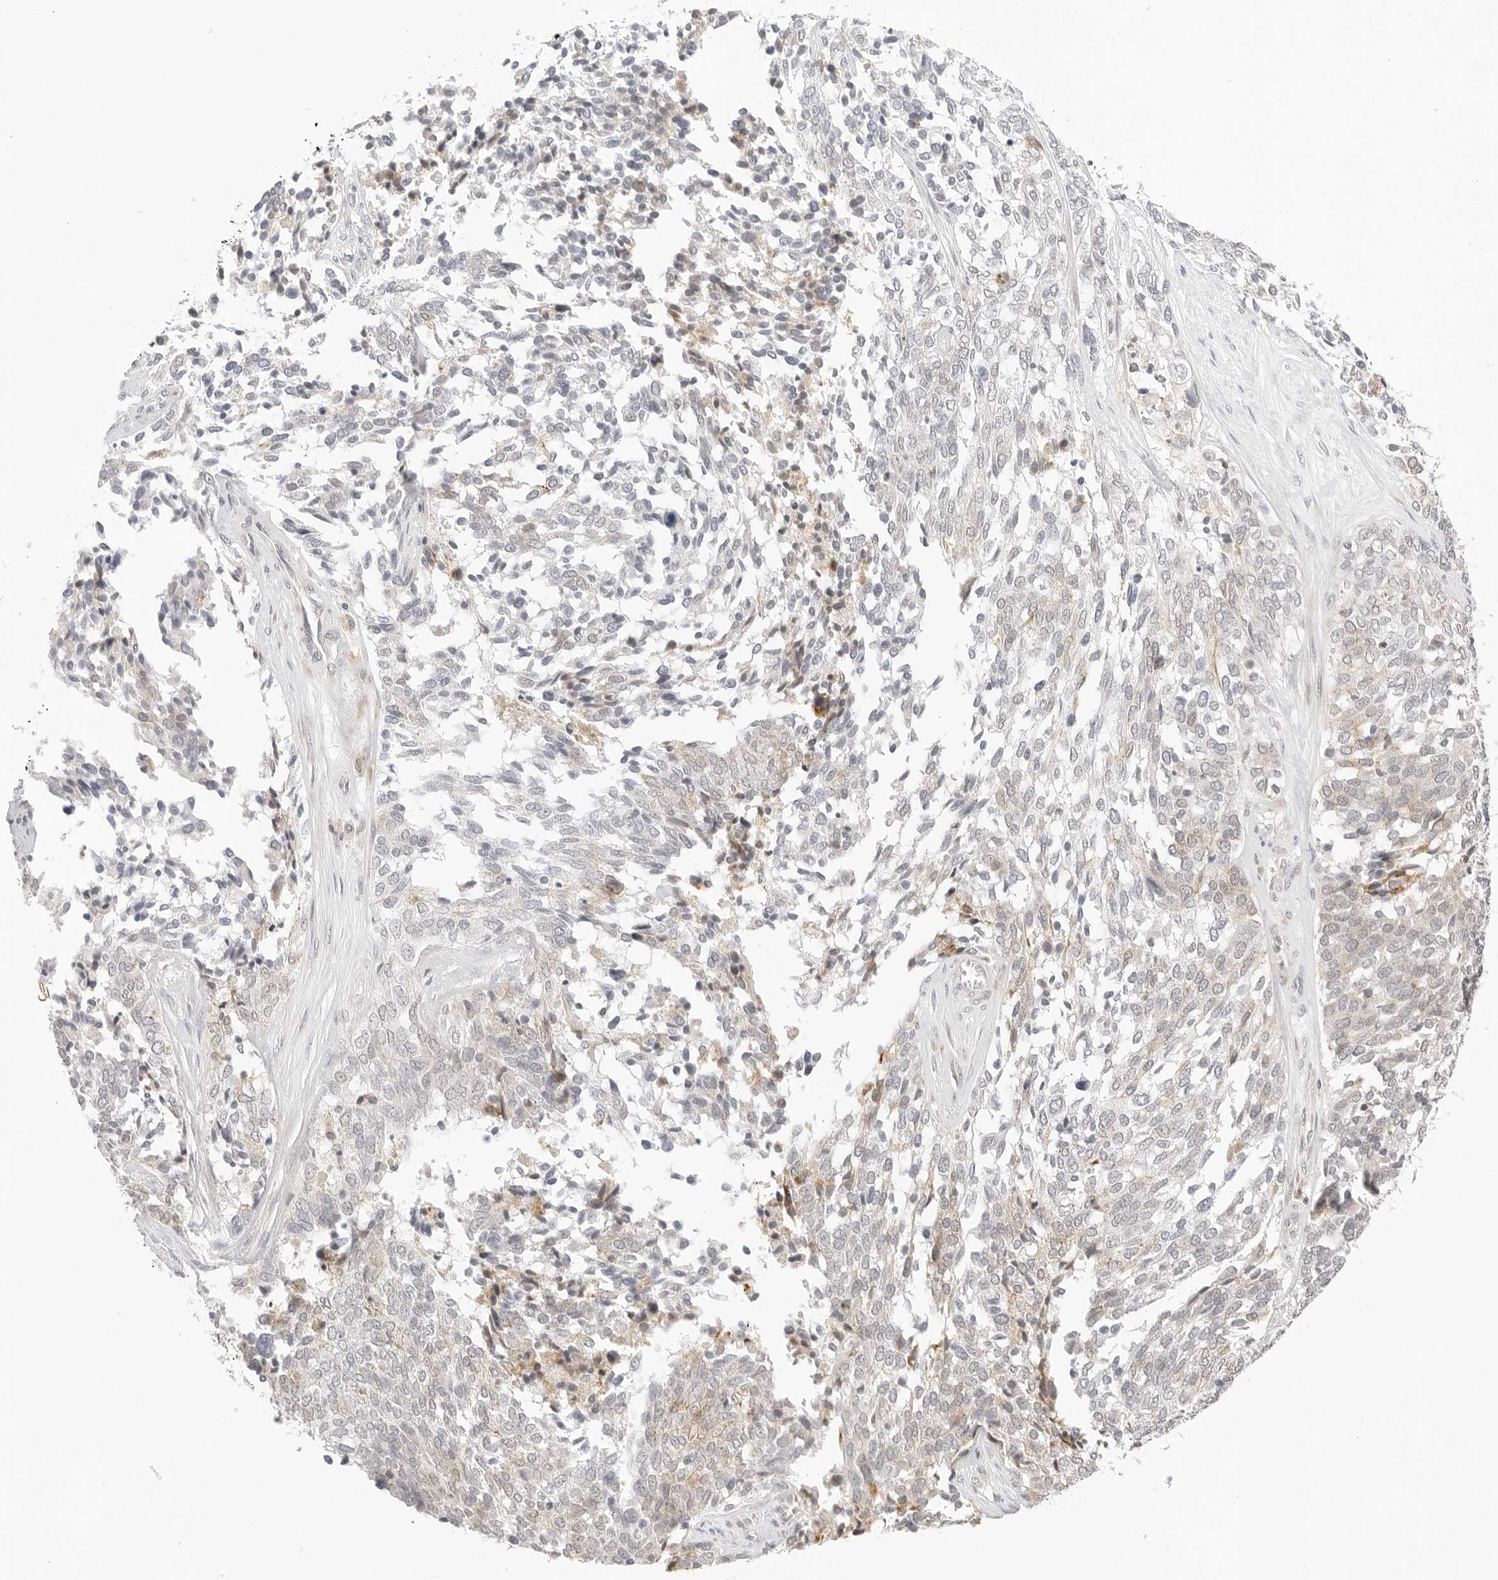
{"staining": {"intensity": "weak", "quantity": "<25%", "location": "cytoplasmic/membranous"}, "tissue": "ovarian cancer", "cell_type": "Tumor cells", "image_type": "cancer", "snomed": [{"axis": "morphology", "description": "Cystadenocarcinoma, serous, NOS"}, {"axis": "topography", "description": "Ovary"}], "caption": "This micrograph is of serous cystadenocarcinoma (ovarian) stained with immunohistochemistry to label a protein in brown with the nuclei are counter-stained blue. There is no expression in tumor cells. The staining is performed using DAB (3,3'-diaminobenzidine) brown chromogen with nuclei counter-stained in using hematoxylin.", "gene": "XKR4", "patient": {"sex": "female", "age": 44}}